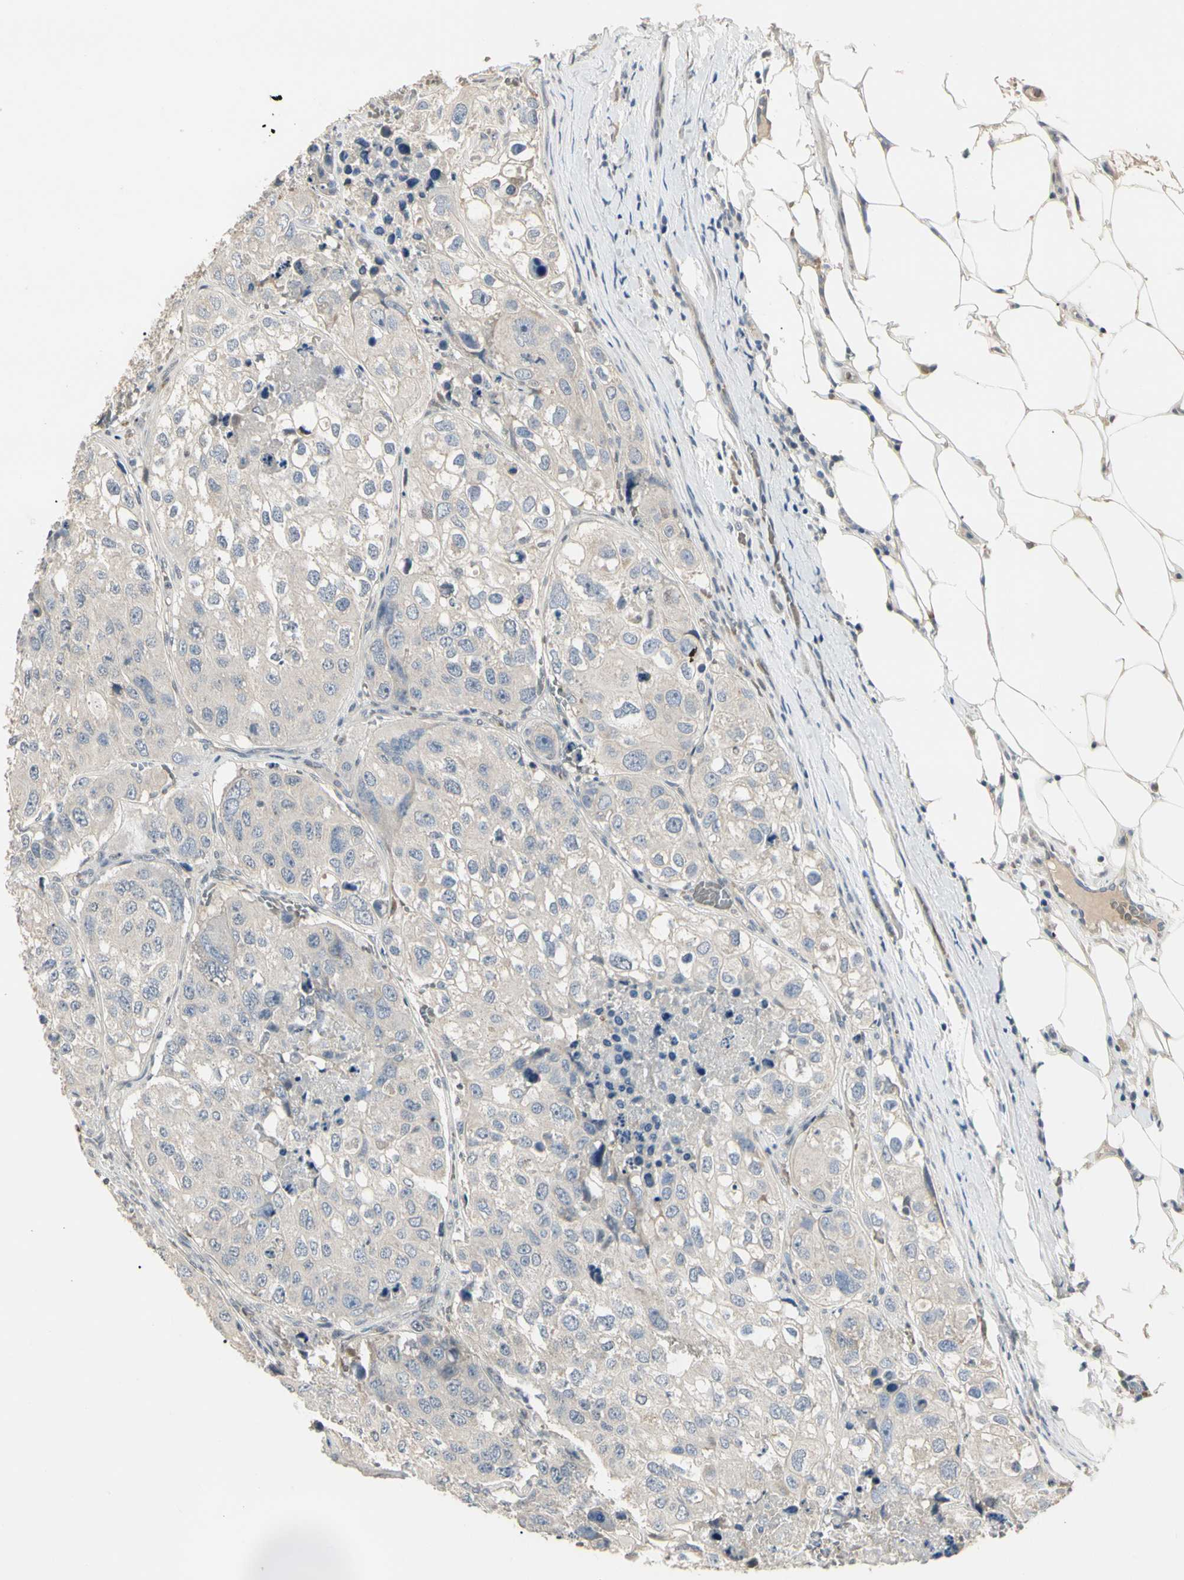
{"staining": {"intensity": "negative", "quantity": "none", "location": "none"}, "tissue": "urothelial cancer", "cell_type": "Tumor cells", "image_type": "cancer", "snomed": [{"axis": "morphology", "description": "Urothelial carcinoma, High grade"}, {"axis": "topography", "description": "Lymph node"}, {"axis": "topography", "description": "Urinary bladder"}], "caption": "The photomicrograph reveals no staining of tumor cells in urothelial carcinoma (high-grade). Brightfield microscopy of immunohistochemistry stained with DAB (3,3'-diaminobenzidine) (brown) and hematoxylin (blue), captured at high magnification.", "gene": "GREM1", "patient": {"sex": "male", "age": 51}}